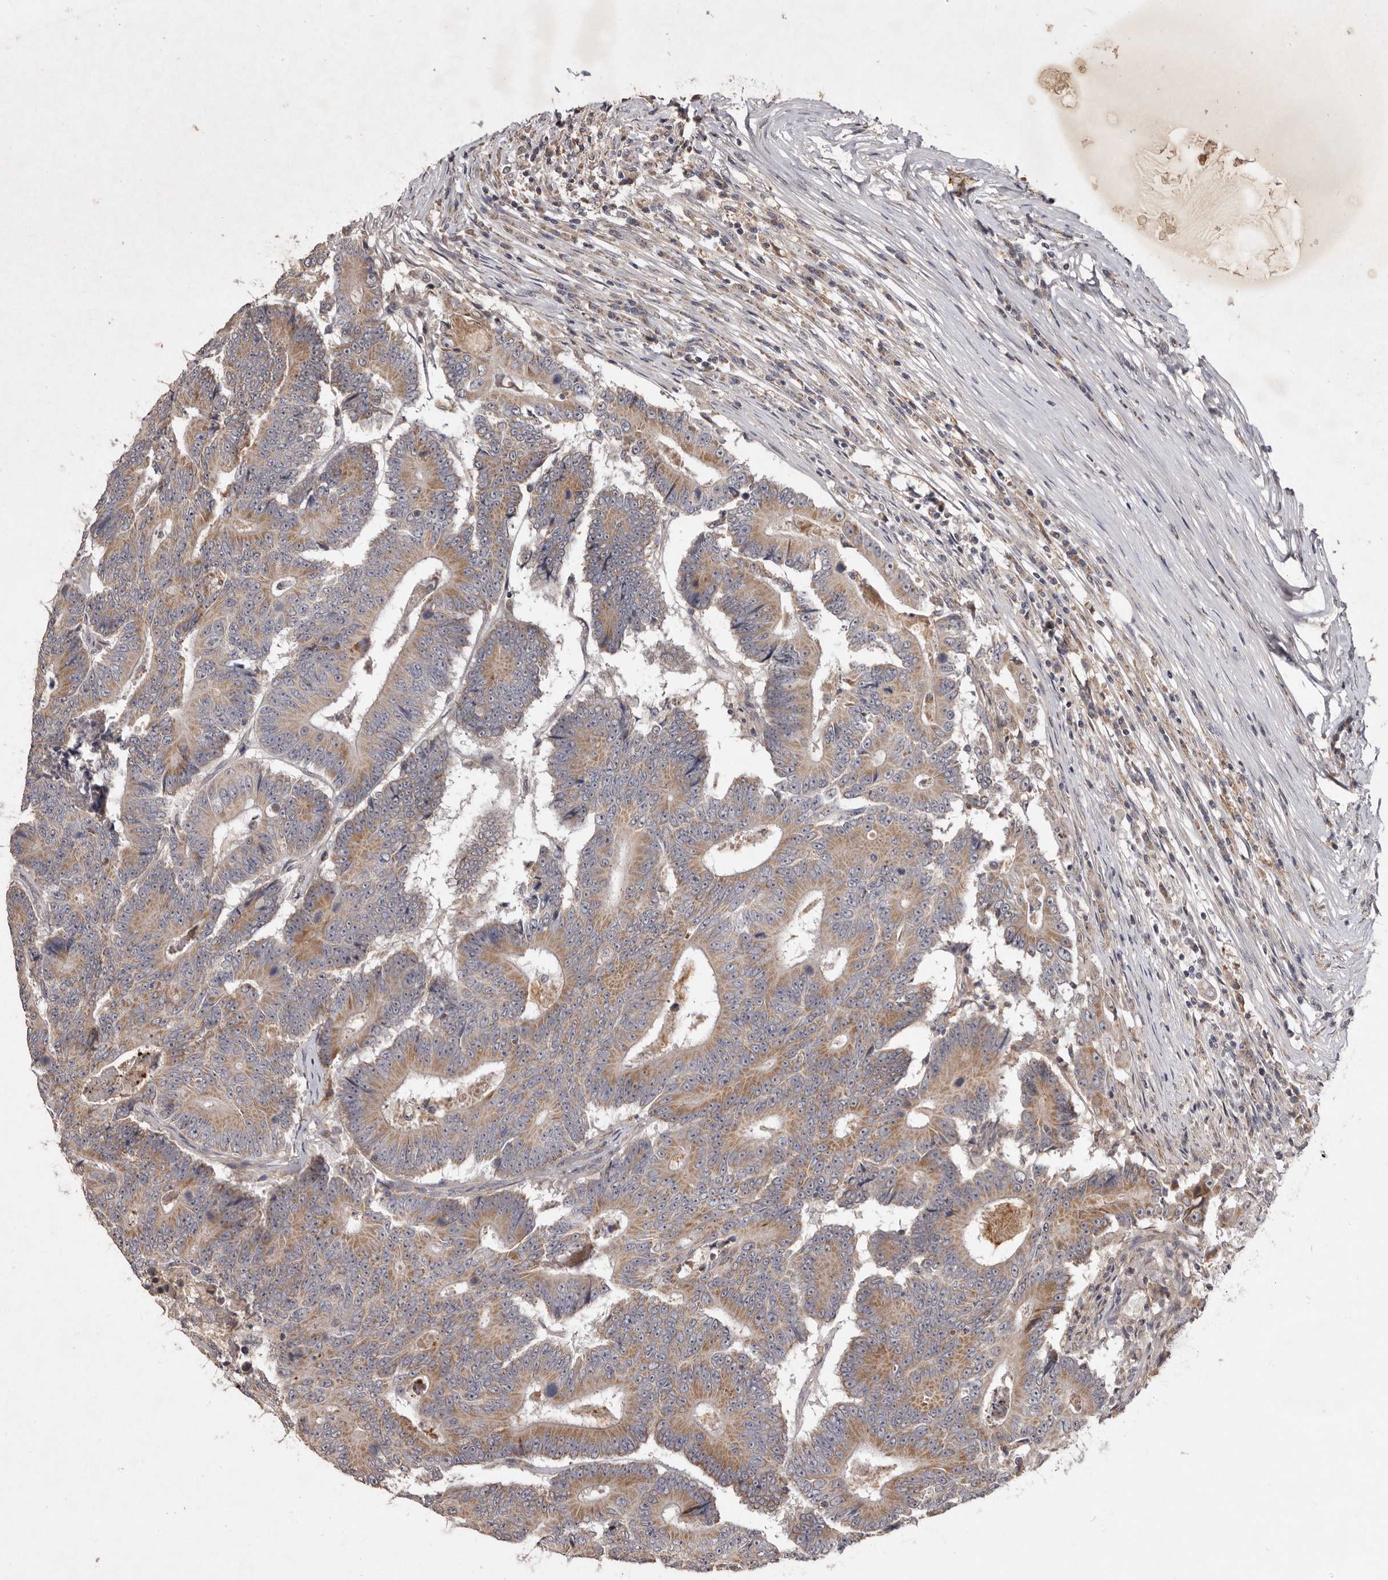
{"staining": {"intensity": "moderate", "quantity": ">75%", "location": "cytoplasmic/membranous"}, "tissue": "colorectal cancer", "cell_type": "Tumor cells", "image_type": "cancer", "snomed": [{"axis": "morphology", "description": "Adenocarcinoma, NOS"}, {"axis": "topography", "description": "Colon"}], "caption": "About >75% of tumor cells in human colorectal adenocarcinoma demonstrate moderate cytoplasmic/membranous protein expression as visualized by brown immunohistochemical staining.", "gene": "FLAD1", "patient": {"sex": "male", "age": 83}}